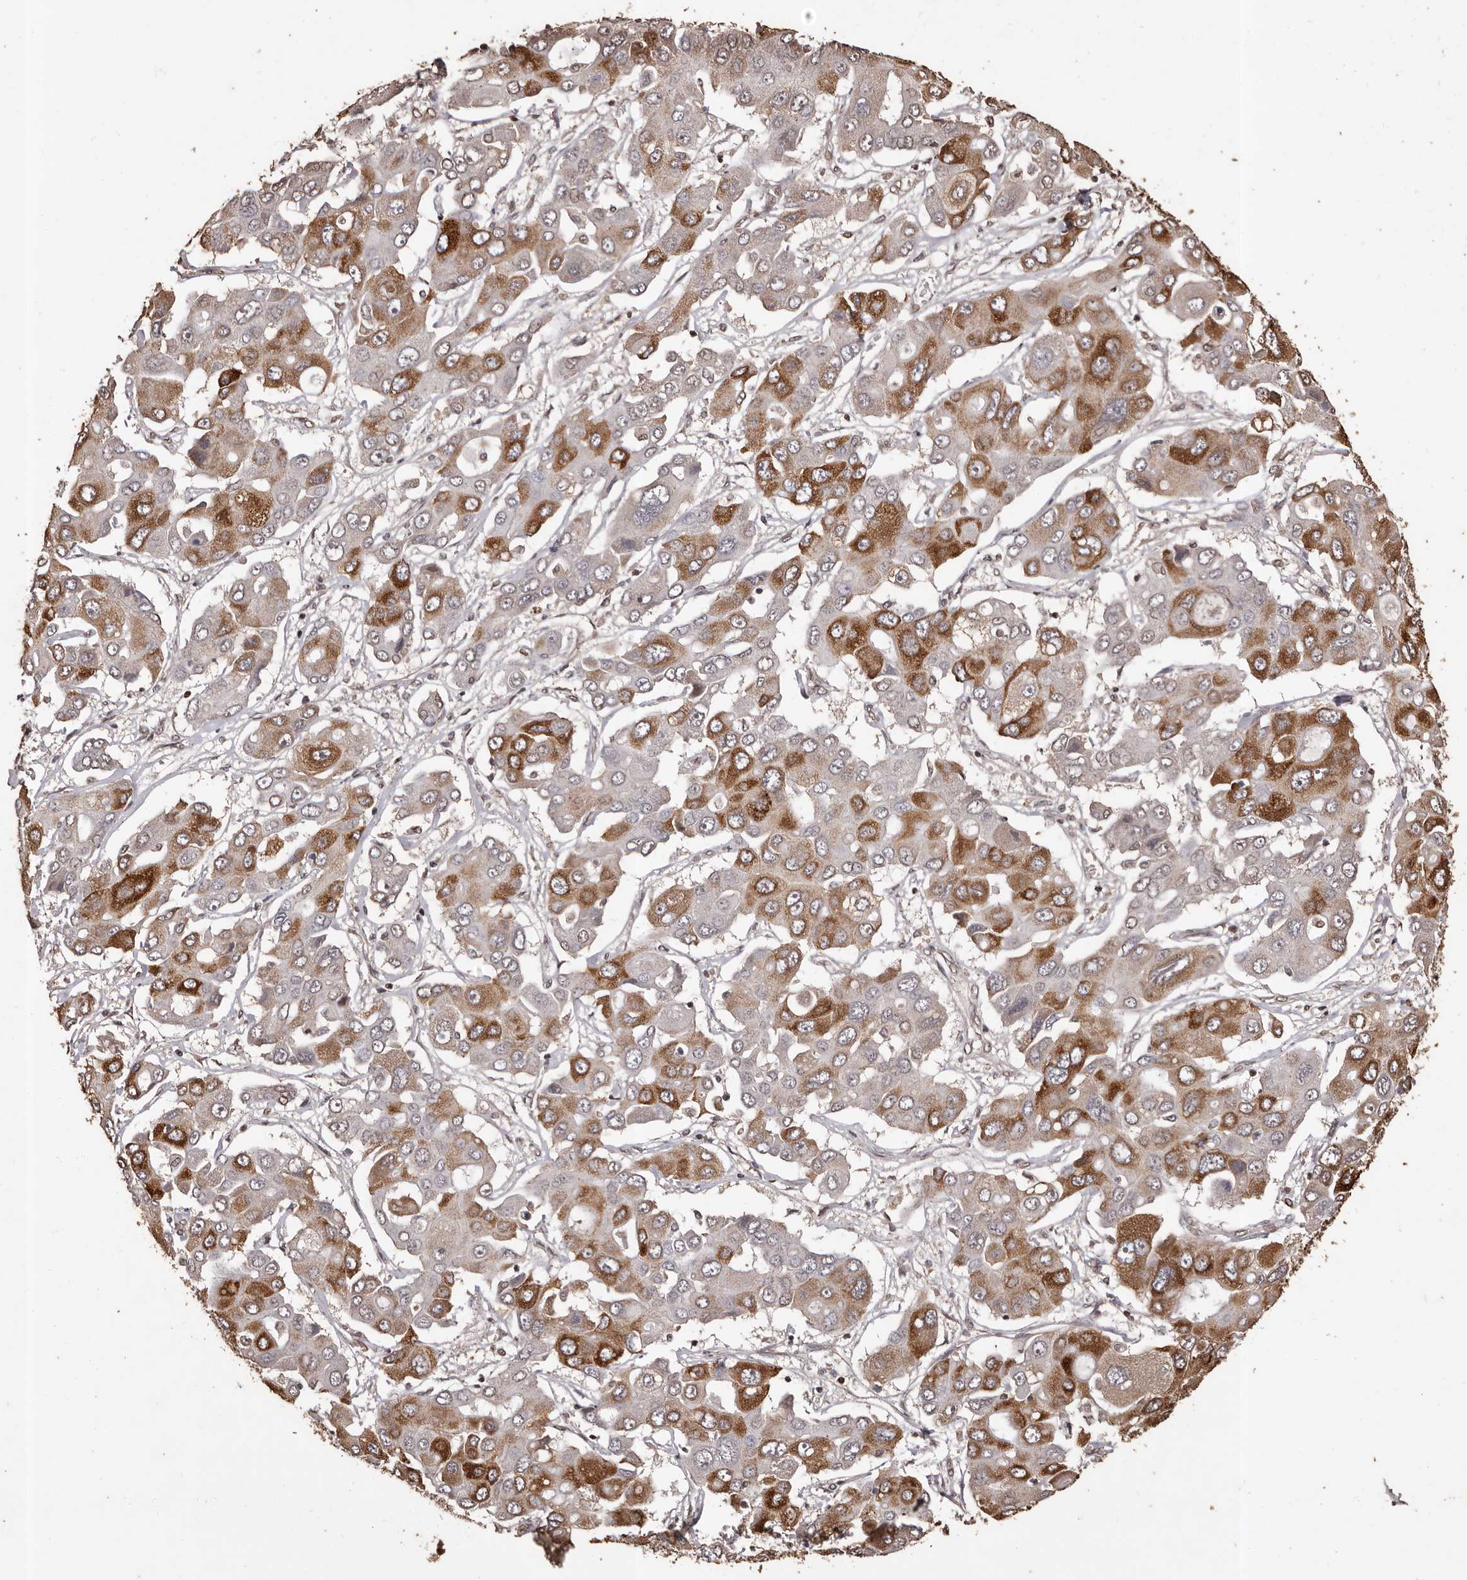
{"staining": {"intensity": "strong", "quantity": "25%-75%", "location": "cytoplasmic/membranous"}, "tissue": "liver cancer", "cell_type": "Tumor cells", "image_type": "cancer", "snomed": [{"axis": "morphology", "description": "Cholangiocarcinoma"}, {"axis": "topography", "description": "Liver"}], "caption": "Immunohistochemistry histopathology image of neoplastic tissue: human liver cancer (cholangiocarcinoma) stained using IHC demonstrates high levels of strong protein expression localized specifically in the cytoplasmic/membranous of tumor cells, appearing as a cytoplasmic/membranous brown color.", "gene": "NAV1", "patient": {"sex": "male", "age": 67}}